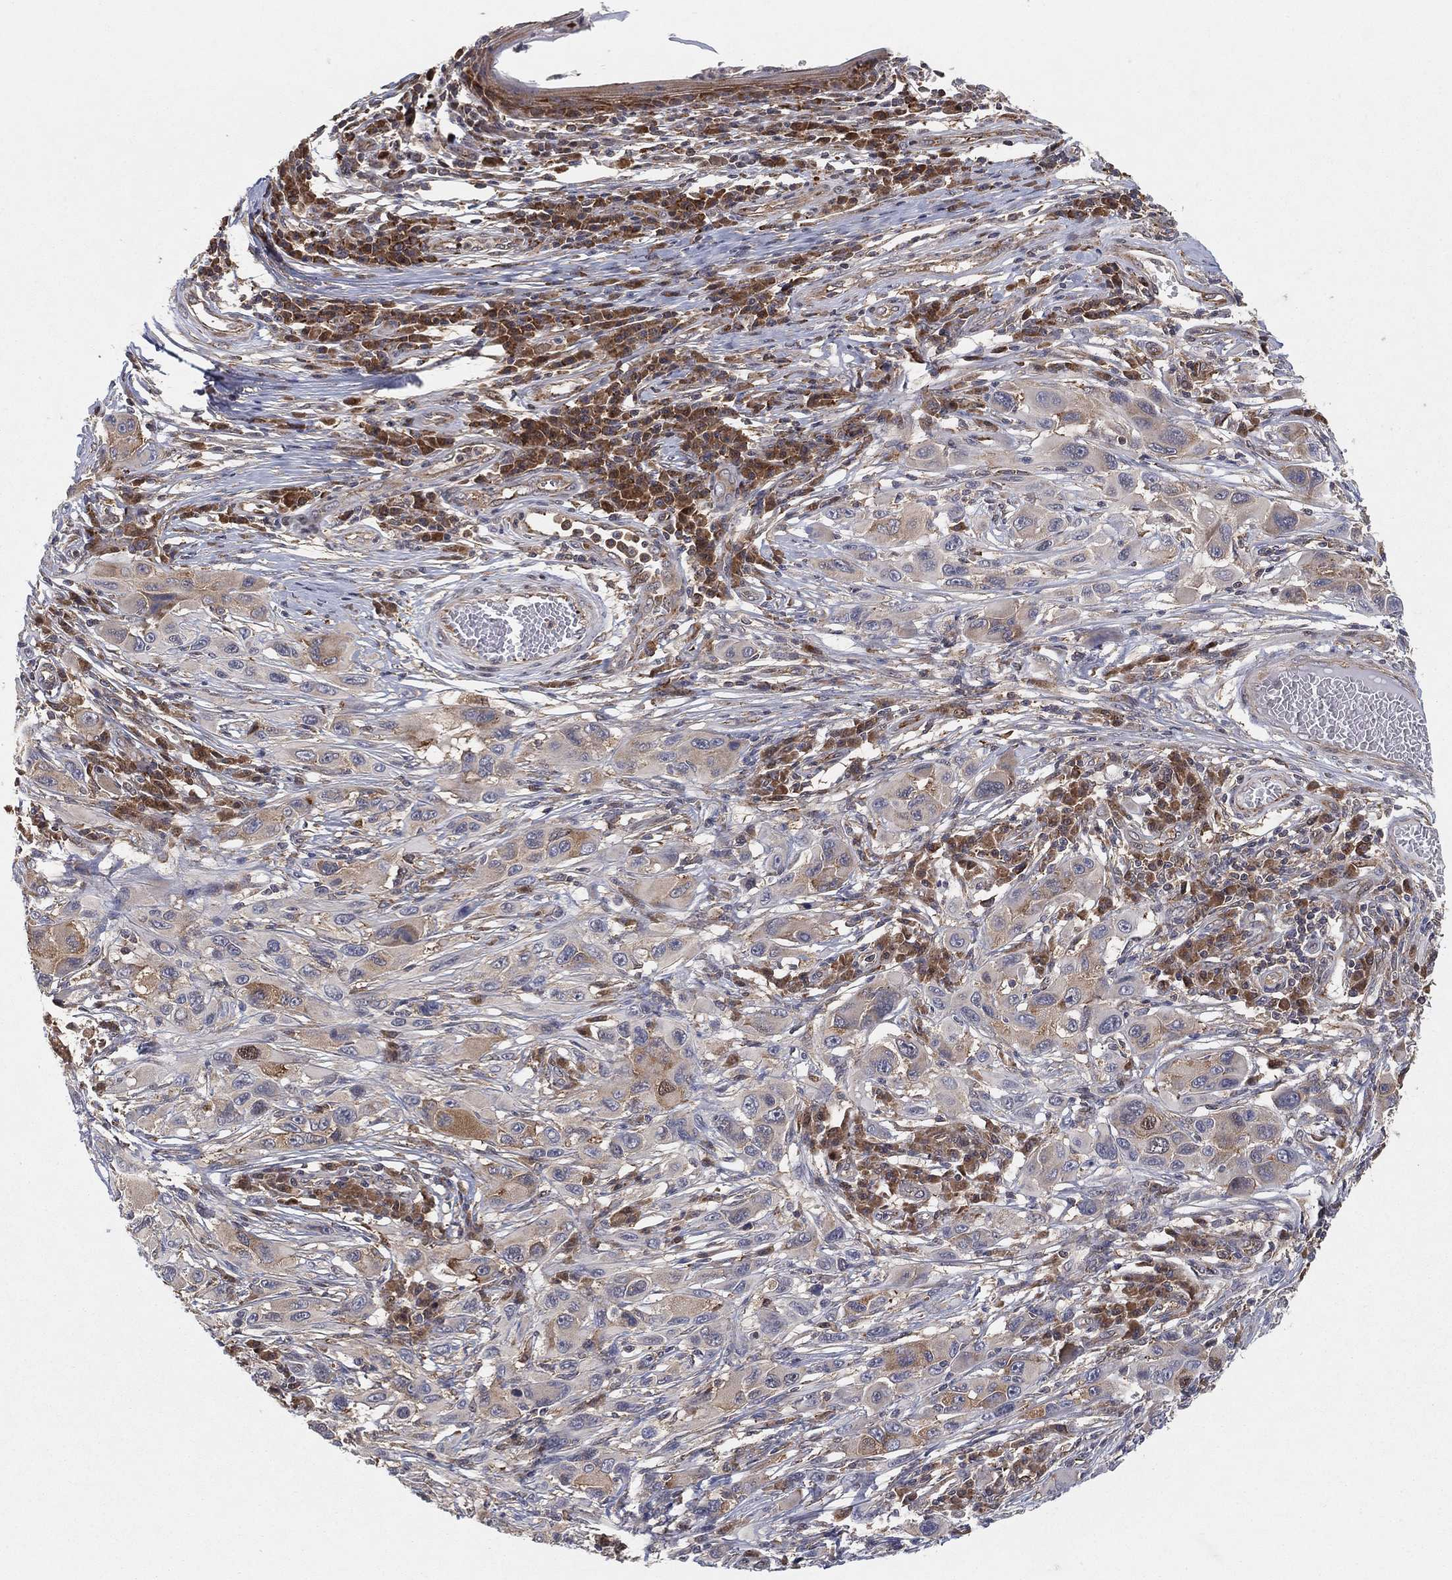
{"staining": {"intensity": "moderate", "quantity": "<25%", "location": "cytoplasmic/membranous"}, "tissue": "melanoma", "cell_type": "Tumor cells", "image_type": "cancer", "snomed": [{"axis": "morphology", "description": "Malignant melanoma, NOS"}, {"axis": "topography", "description": "Skin"}], "caption": "Brown immunohistochemical staining in melanoma shows moderate cytoplasmic/membranous staining in approximately <25% of tumor cells.", "gene": "TMTC4", "patient": {"sex": "male", "age": 53}}